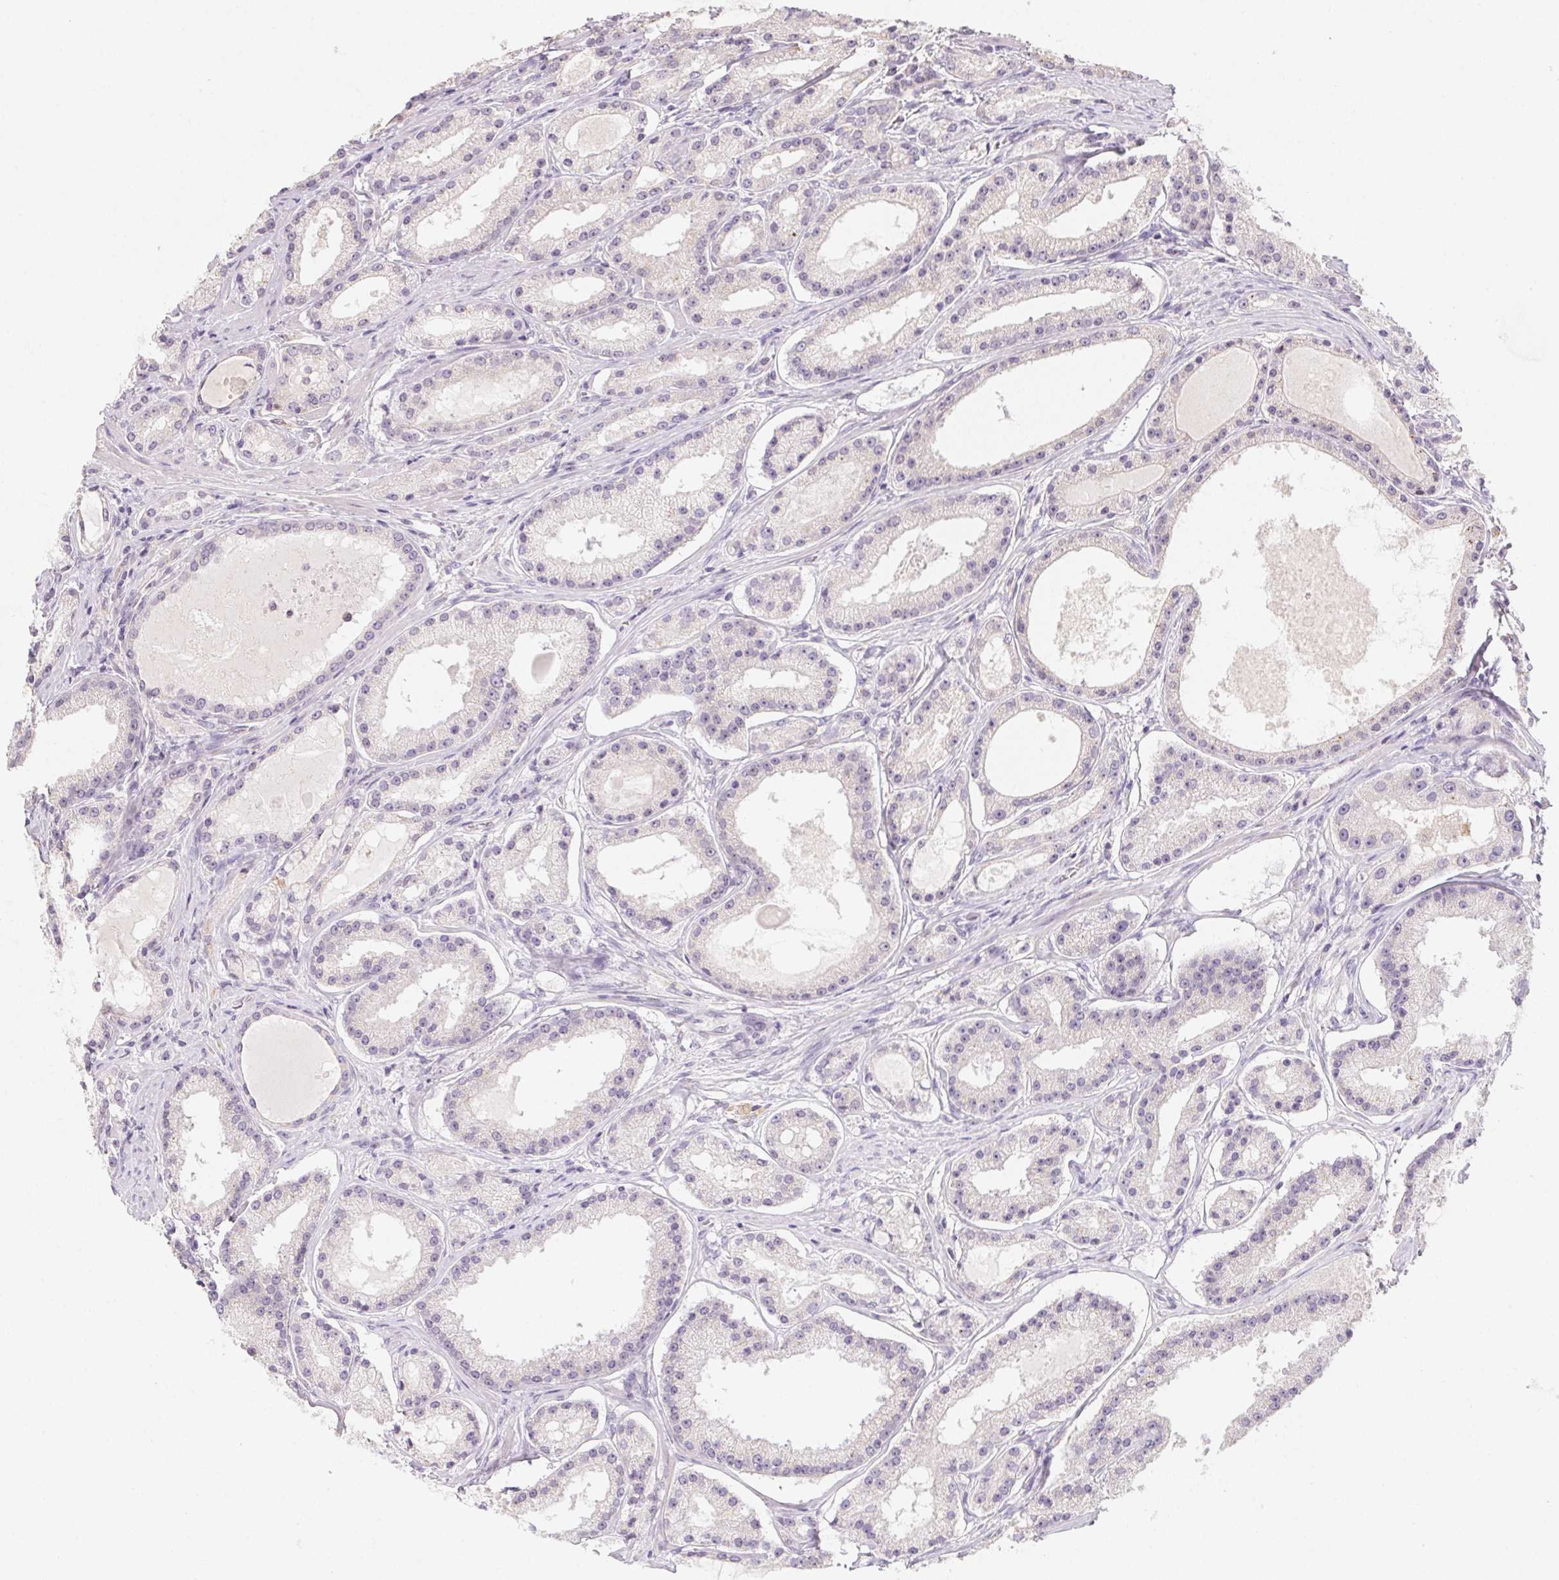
{"staining": {"intensity": "negative", "quantity": "none", "location": "none"}, "tissue": "prostate cancer", "cell_type": "Tumor cells", "image_type": "cancer", "snomed": [{"axis": "morphology", "description": "Adenocarcinoma, Low grade"}, {"axis": "topography", "description": "Prostate"}], "caption": "This is a micrograph of immunohistochemistry (IHC) staining of prostate adenocarcinoma (low-grade), which shows no positivity in tumor cells.", "gene": "SLC6A18", "patient": {"sex": "male", "age": 57}}